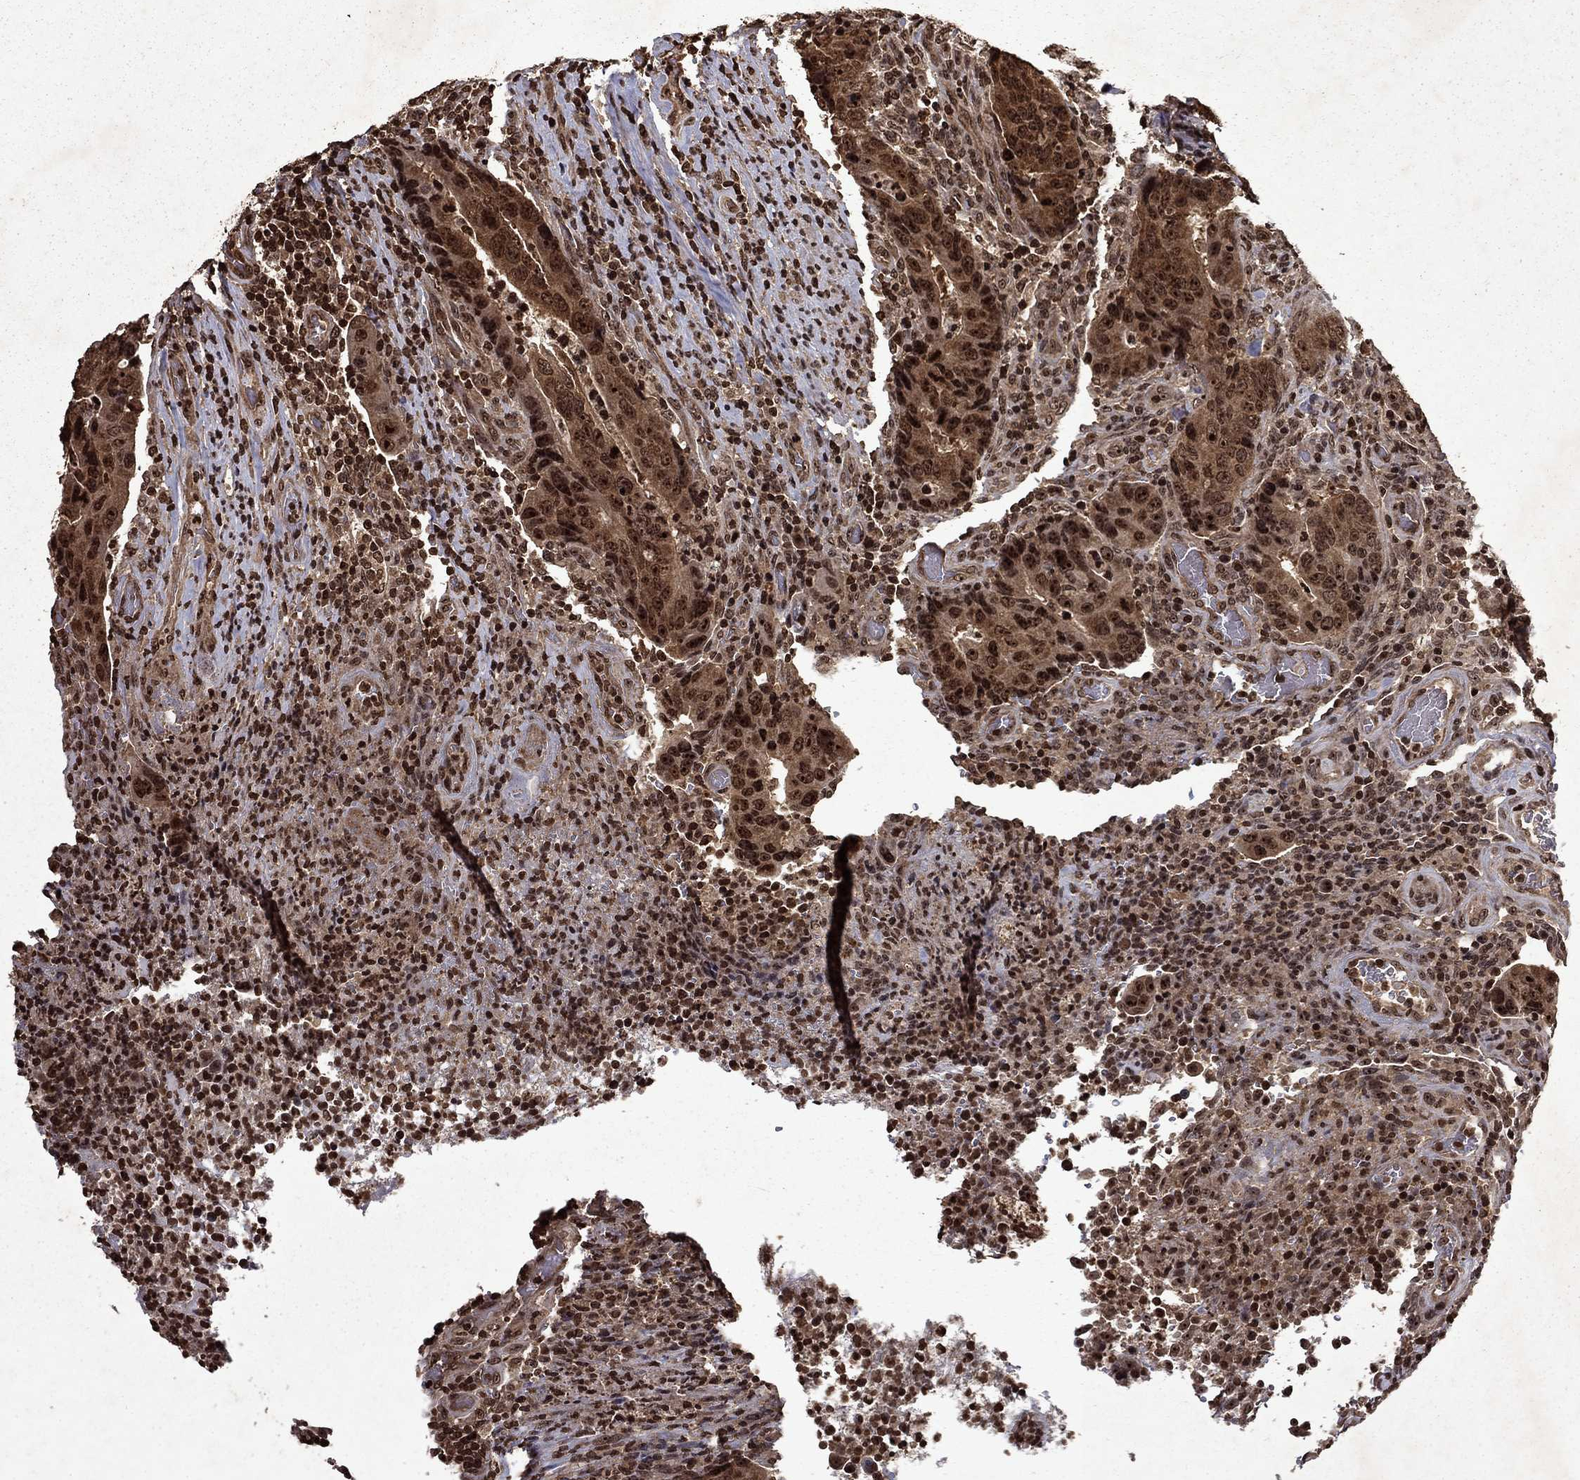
{"staining": {"intensity": "strong", "quantity": "25%-75%", "location": "cytoplasmic/membranous,nuclear"}, "tissue": "colorectal cancer", "cell_type": "Tumor cells", "image_type": "cancer", "snomed": [{"axis": "morphology", "description": "Adenocarcinoma, NOS"}, {"axis": "topography", "description": "Colon"}], "caption": "Colorectal cancer (adenocarcinoma) stained for a protein shows strong cytoplasmic/membranous and nuclear positivity in tumor cells.", "gene": "PIN4", "patient": {"sex": "female", "age": 56}}